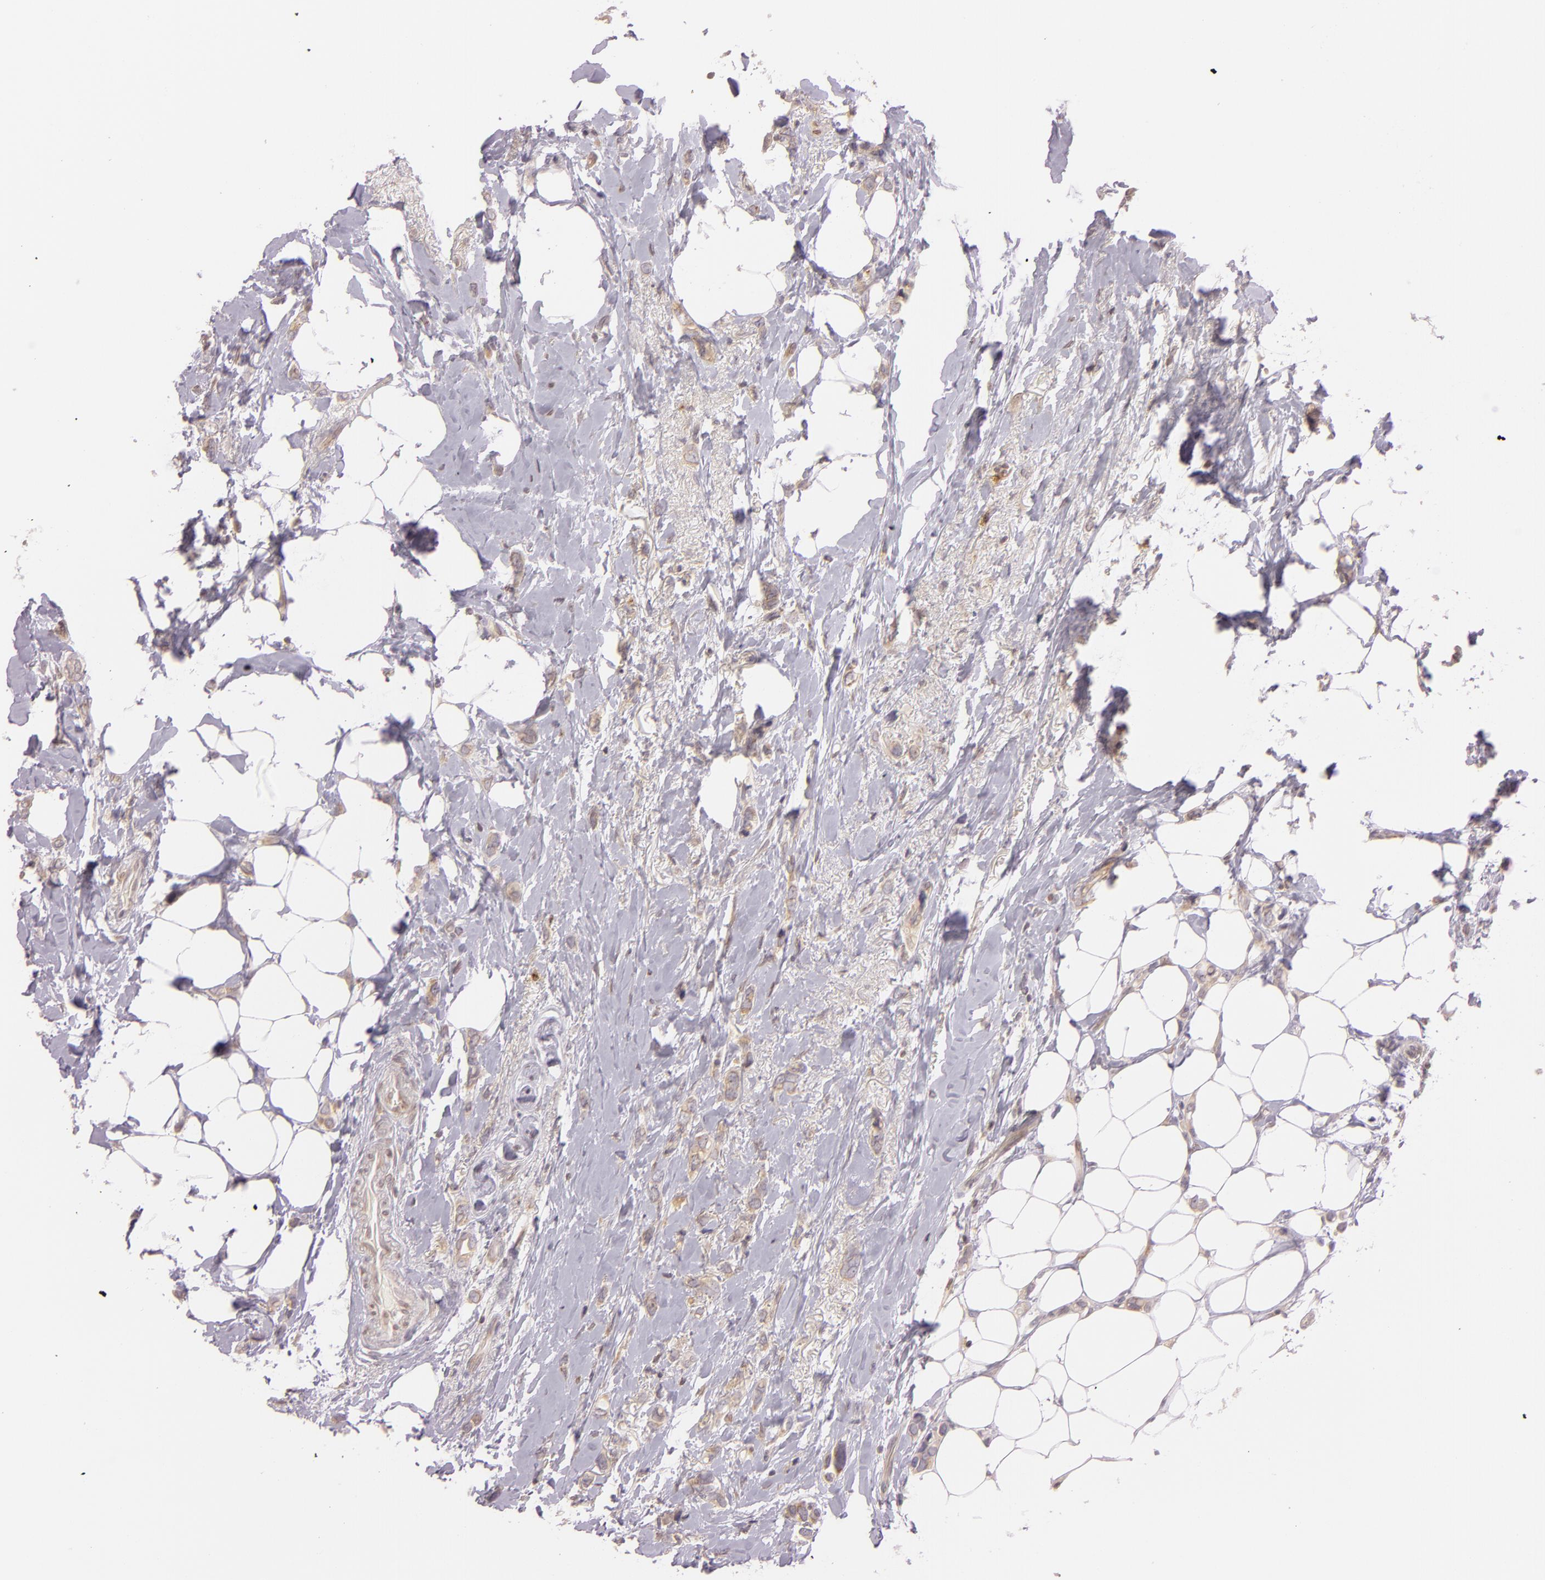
{"staining": {"intensity": "moderate", "quantity": ">75%", "location": "cytoplasmic/membranous"}, "tissue": "breast cancer", "cell_type": "Tumor cells", "image_type": "cancer", "snomed": [{"axis": "morphology", "description": "Duct carcinoma"}, {"axis": "topography", "description": "Breast"}], "caption": "Protein staining of breast infiltrating ductal carcinoma tissue displays moderate cytoplasmic/membranous positivity in about >75% of tumor cells.", "gene": "LGMN", "patient": {"sex": "female", "age": 72}}